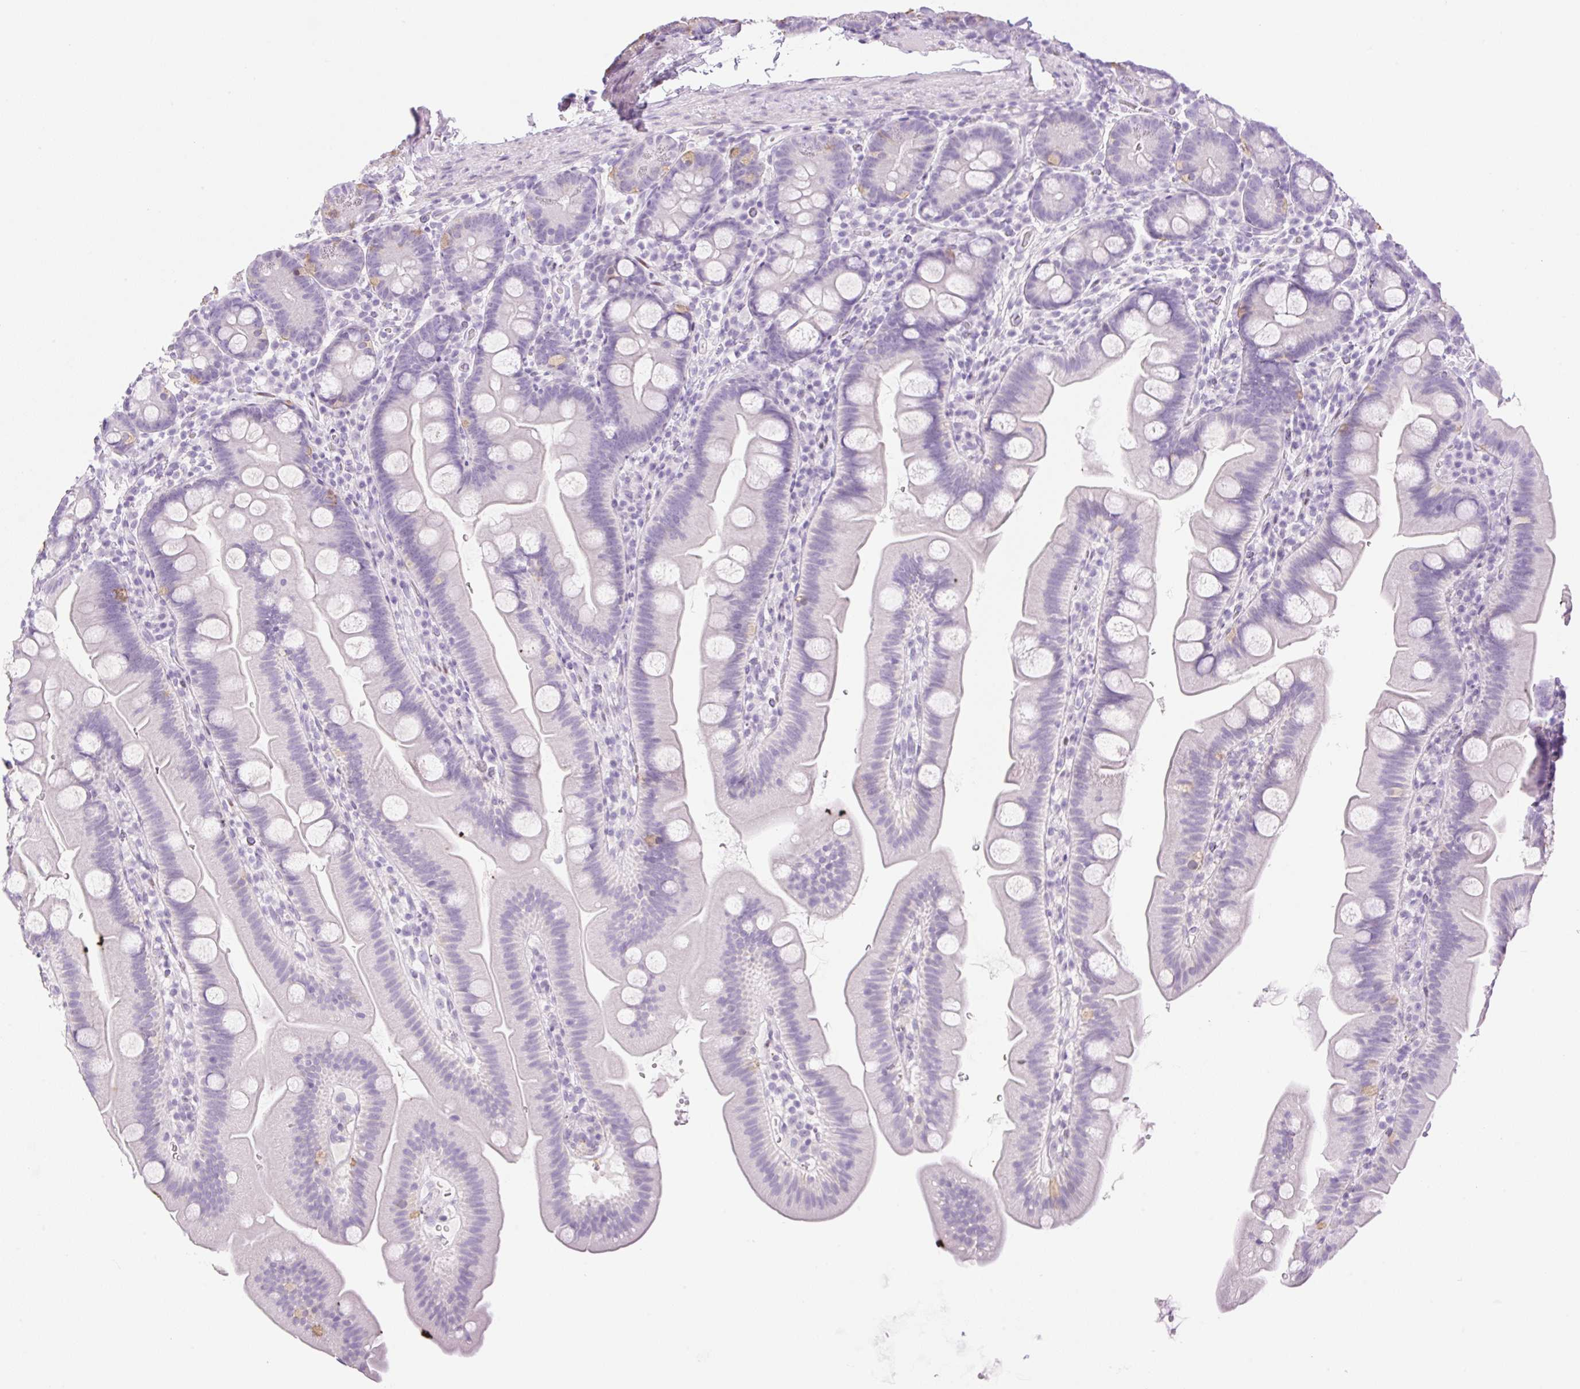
{"staining": {"intensity": "negative", "quantity": "none", "location": "none"}, "tissue": "small intestine", "cell_type": "Glandular cells", "image_type": "normal", "snomed": [{"axis": "morphology", "description": "Normal tissue, NOS"}, {"axis": "topography", "description": "Small intestine"}], "caption": "DAB (3,3'-diaminobenzidine) immunohistochemical staining of benign small intestine exhibits no significant staining in glandular cells. (DAB (3,3'-diaminobenzidine) immunohistochemistry with hematoxylin counter stain).", "gene": "SP140L", "patient": {"sex": "female", "age": 68}}